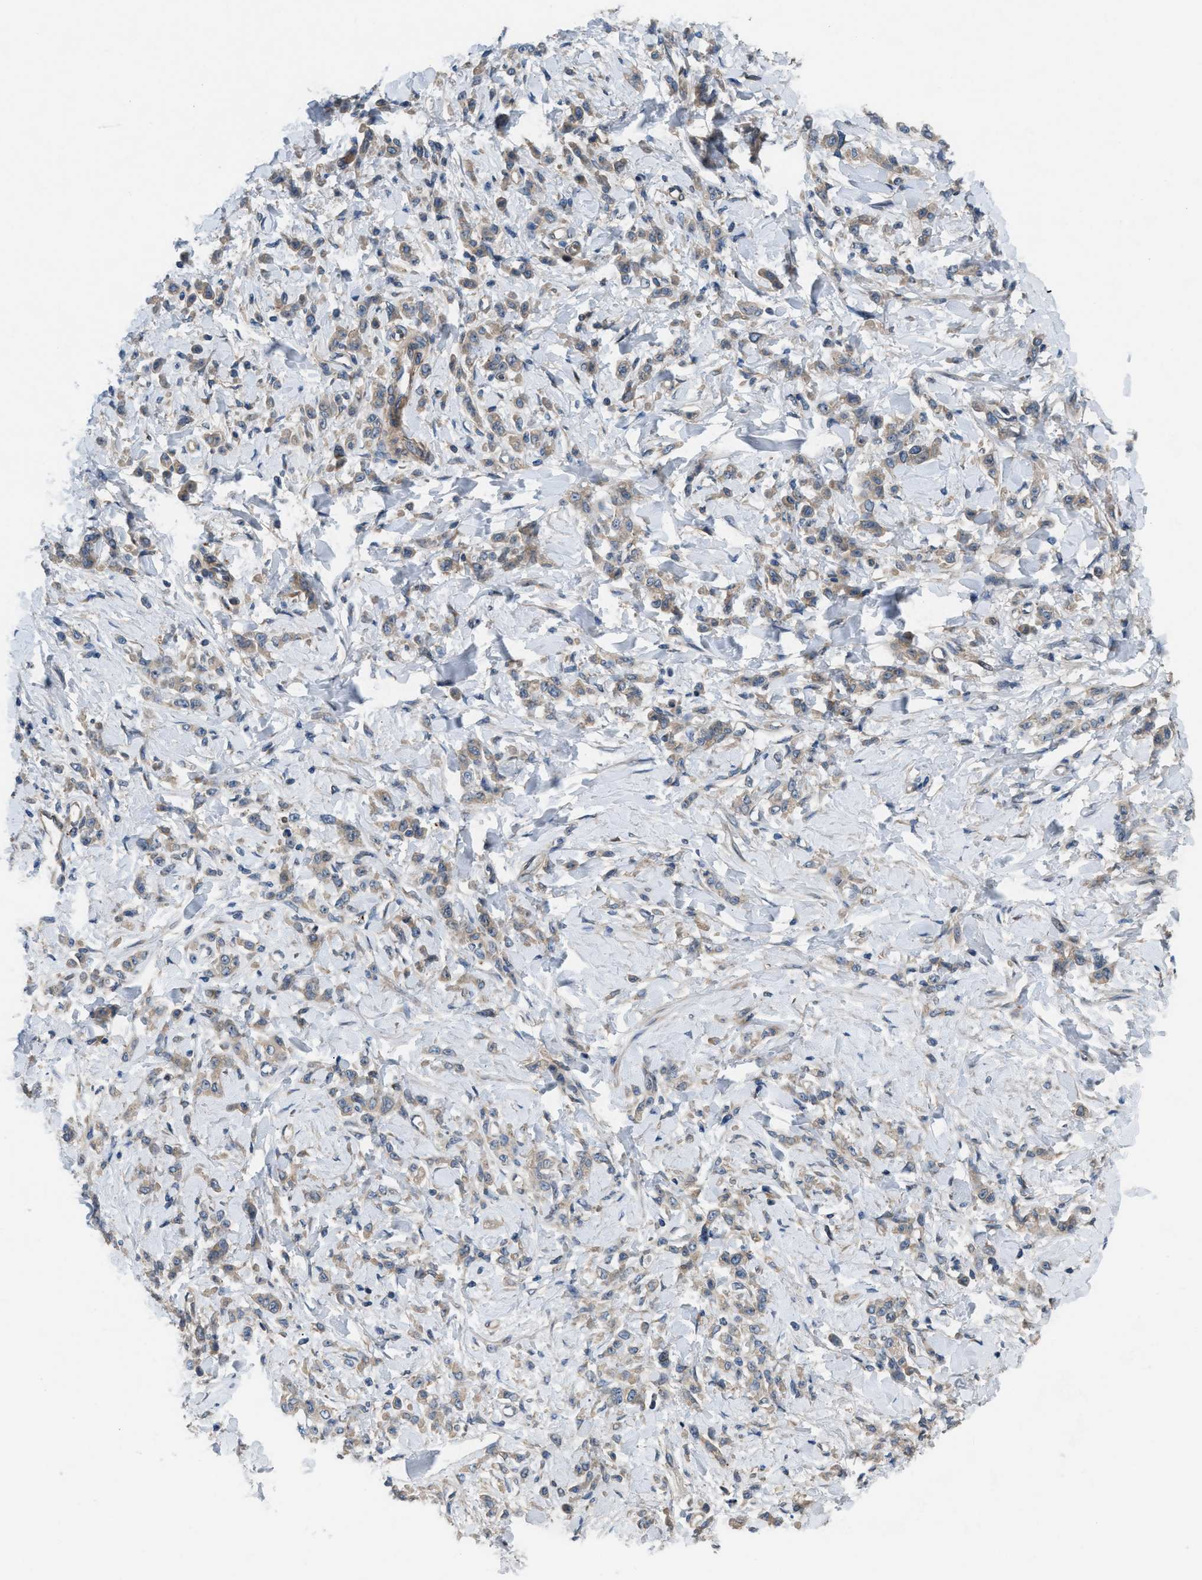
{"staining": {"intensity": "weak", "quantity": ">75%", "location": "cytoplasmic/membranous"}, "tissue": "stomach cancer", "cell_type": "Tumor cells", "image_type": "cancer", "snomed": [{"axis": "morphology", "description": "Normal tissue, NOS"}, {"axis": "morphology", "description": "Adenocarcinoma, NOS"}, {"axis": "topography", "description": "Stomach"}], "caption": "This micrograph shows immunohistochemistry (IHC) staining of stomach cancer, with low weak cytoplasmic/membranous staining in about >75% of tumor cells.", "gene": "CYB5D1", "patient": {"sex": "male", "age": 82}}